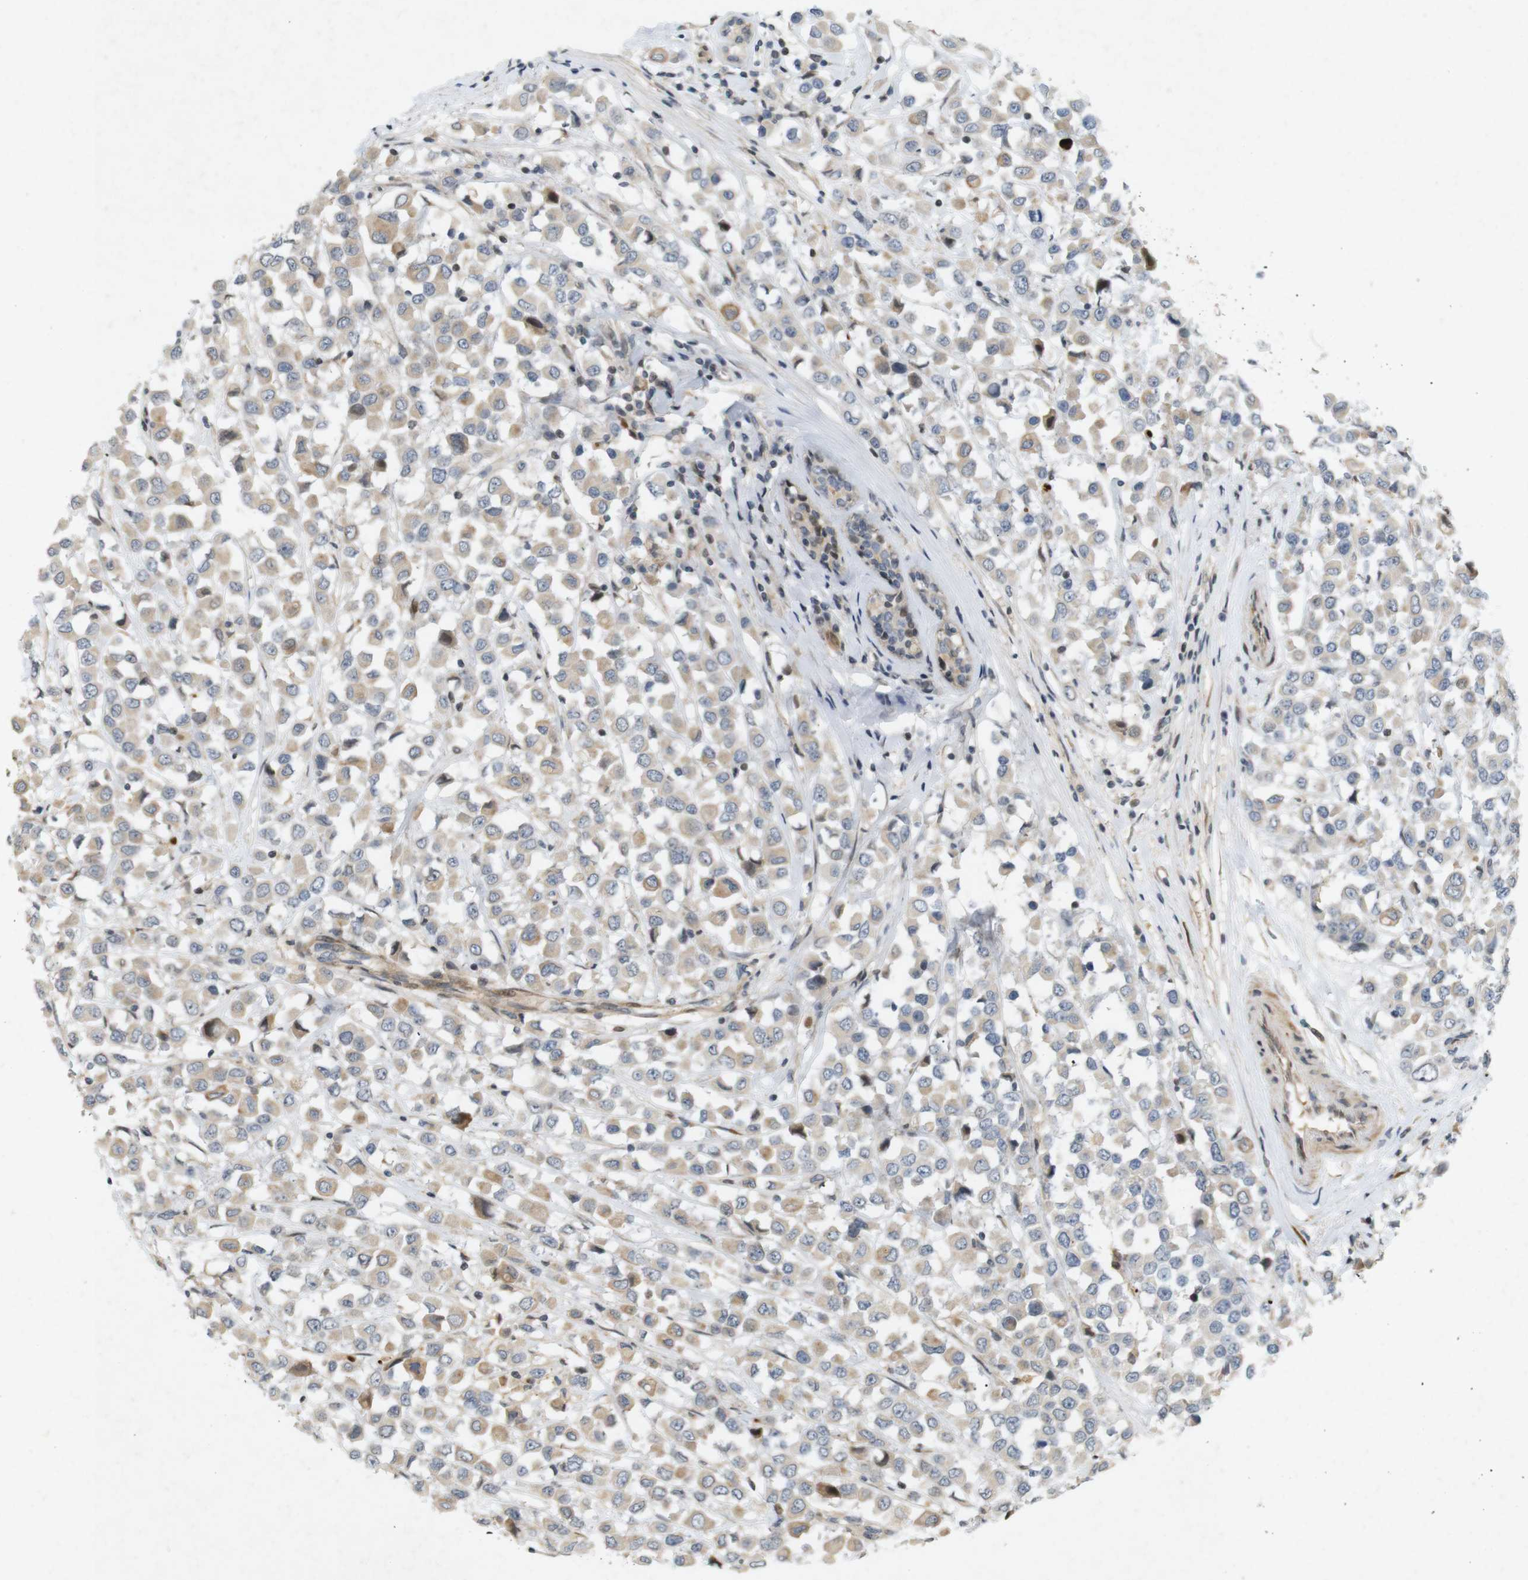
{"staining": {"intensity": "weak", "quantity": ">75%", "location": "cytoplasmic/membranous"}, "tissue": "breast cancer", "cell_type": "Tumor cells", "image_type": "cancer", "snomed": [{"axis": "morphology", "description": "Duct carcinoma"}, {"axis": "topography", "description": "Breast"}], "caption": "A photomicrograph showing weak cytoplasmic/membranous expression in about >75% of tumor cells in breast invasive ductal carcinoma, as visualized by brown immunohistochemical staining.", "gene": "PPP1R14A", "patient": {"sex": "female", "age": 61}}